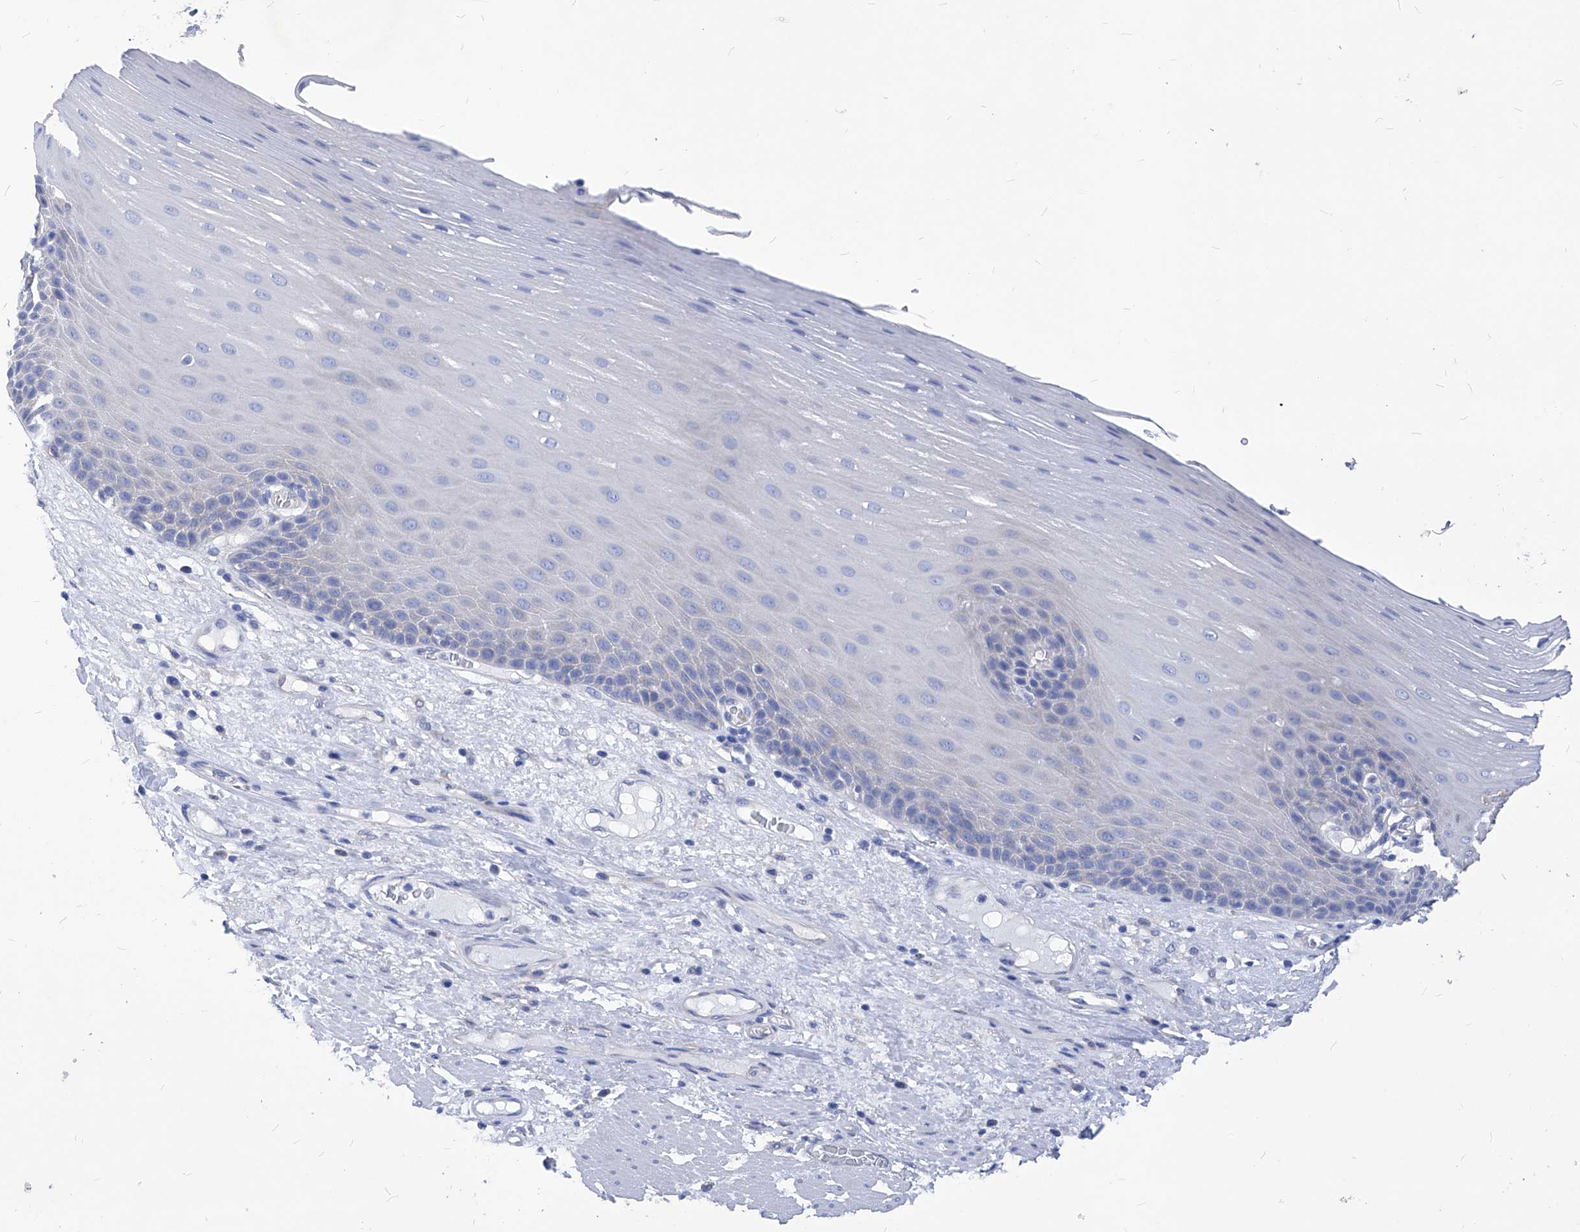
{"staining": {"intensity": "negative", "quantity": "none", "location": "none"}, "tissue": "esophagus", "cell_type": "Squamous epithelial cells", "image_type": "normal", "snomed": [{"axis": "morphology", "description": "Normal tissue, NOS"}, {"axis": "topography", "description": "Esophagus"}], "caption": "Esophagus was stained to show a protein in brown. There is no significant staining in squamous epithelial cells. (Brightfield microscopy of DAB (3,3'-diaminobenzidine) IHC at high magnification).", "gene": "XPNPEP1", "patient": {"sex": "male", "age": 62}}